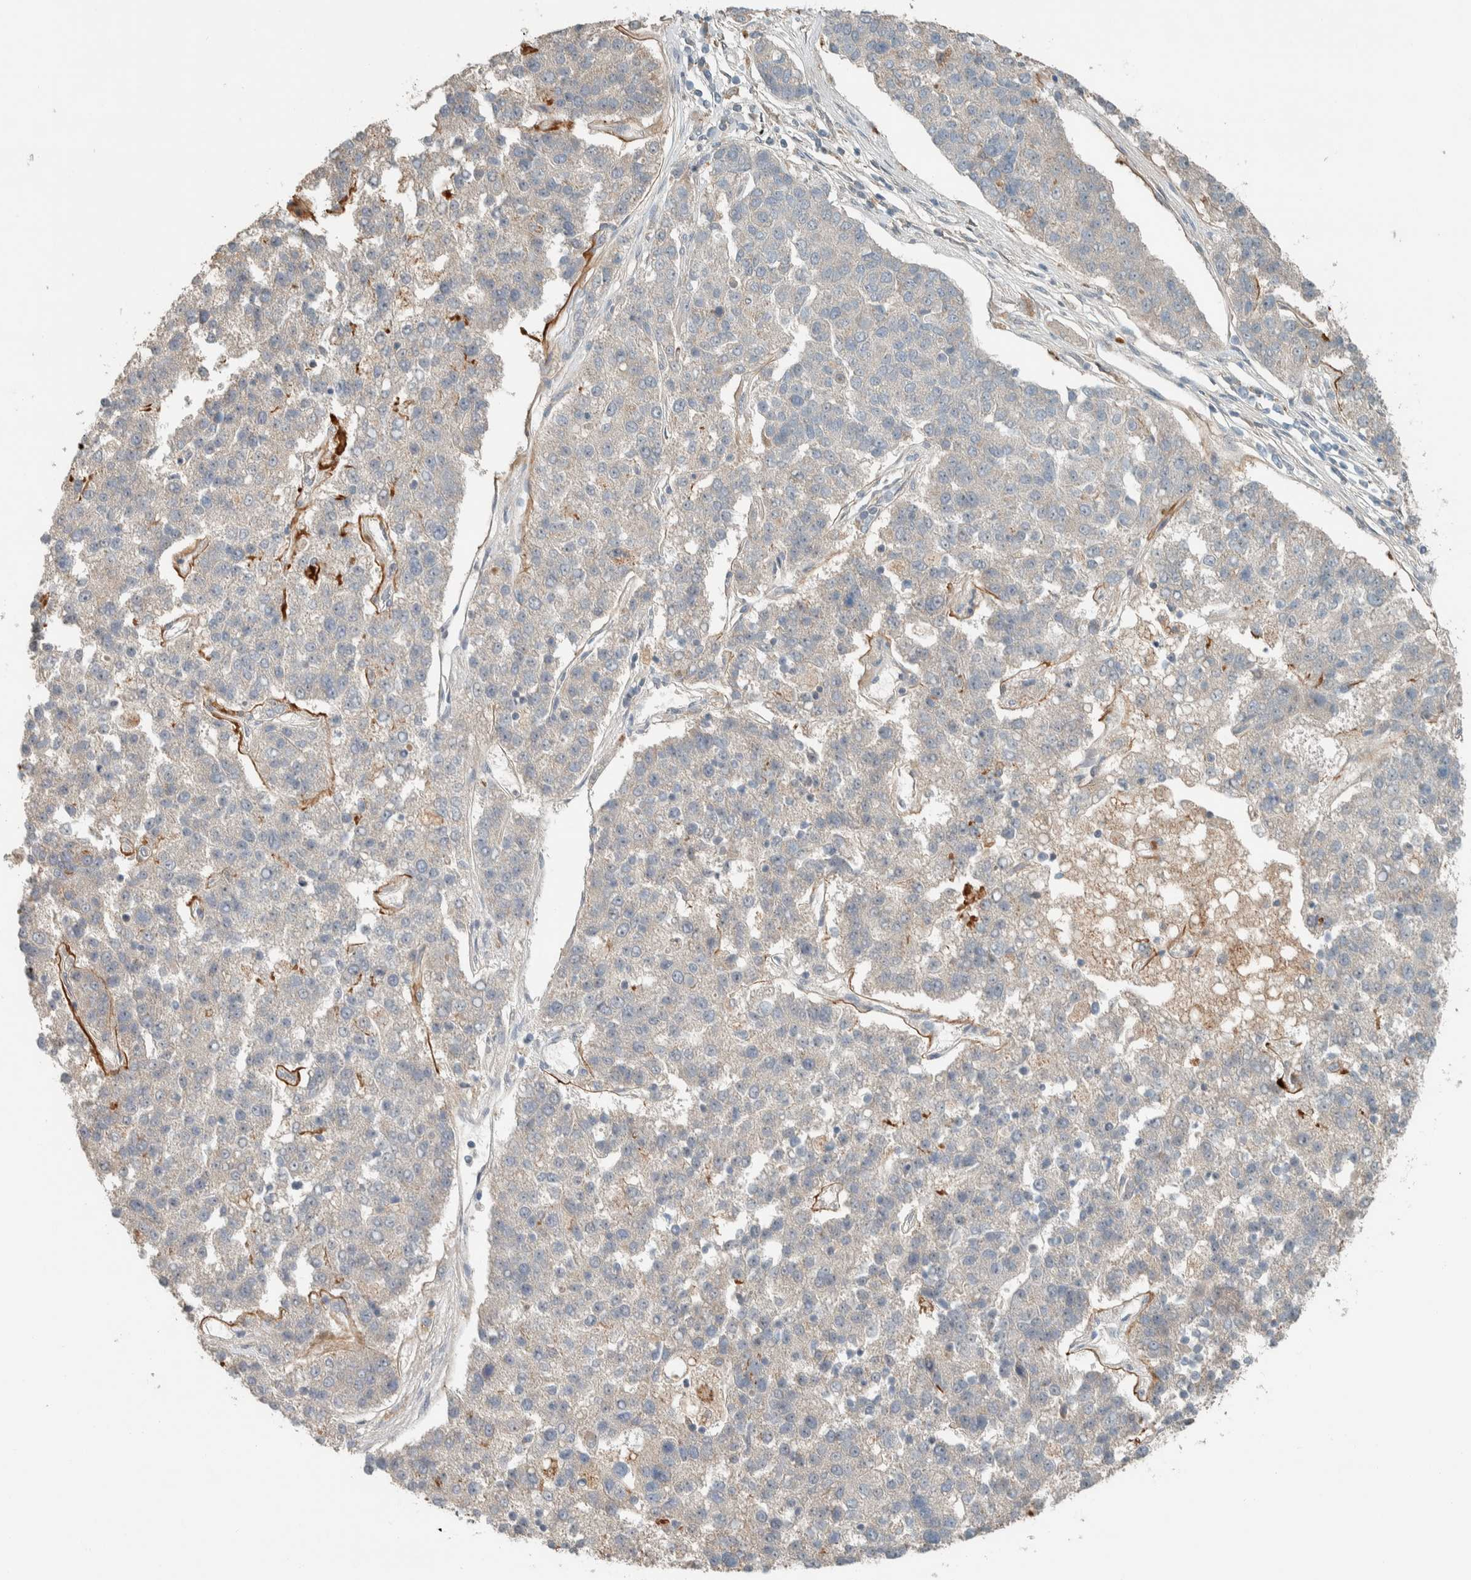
{"staining": {"intensity": "negative", "quantity": "none", "location": "none"}, "tissue": "pancreatic cancer", "cell_type": "Tumor cells", "image_type": "cancer", "snomed": [{"axis": "morphology", "description": "Adenocarcinoma, NOS"}, {"axis": "topography", "description": "Pancreas"}], "caption": "Protein analysis of adenocarcinoma (pancreatic) demonstrates no significant staining in tumor cells.", "gene": "NBR1", "patient": {"sex": "female", "age": 61}}